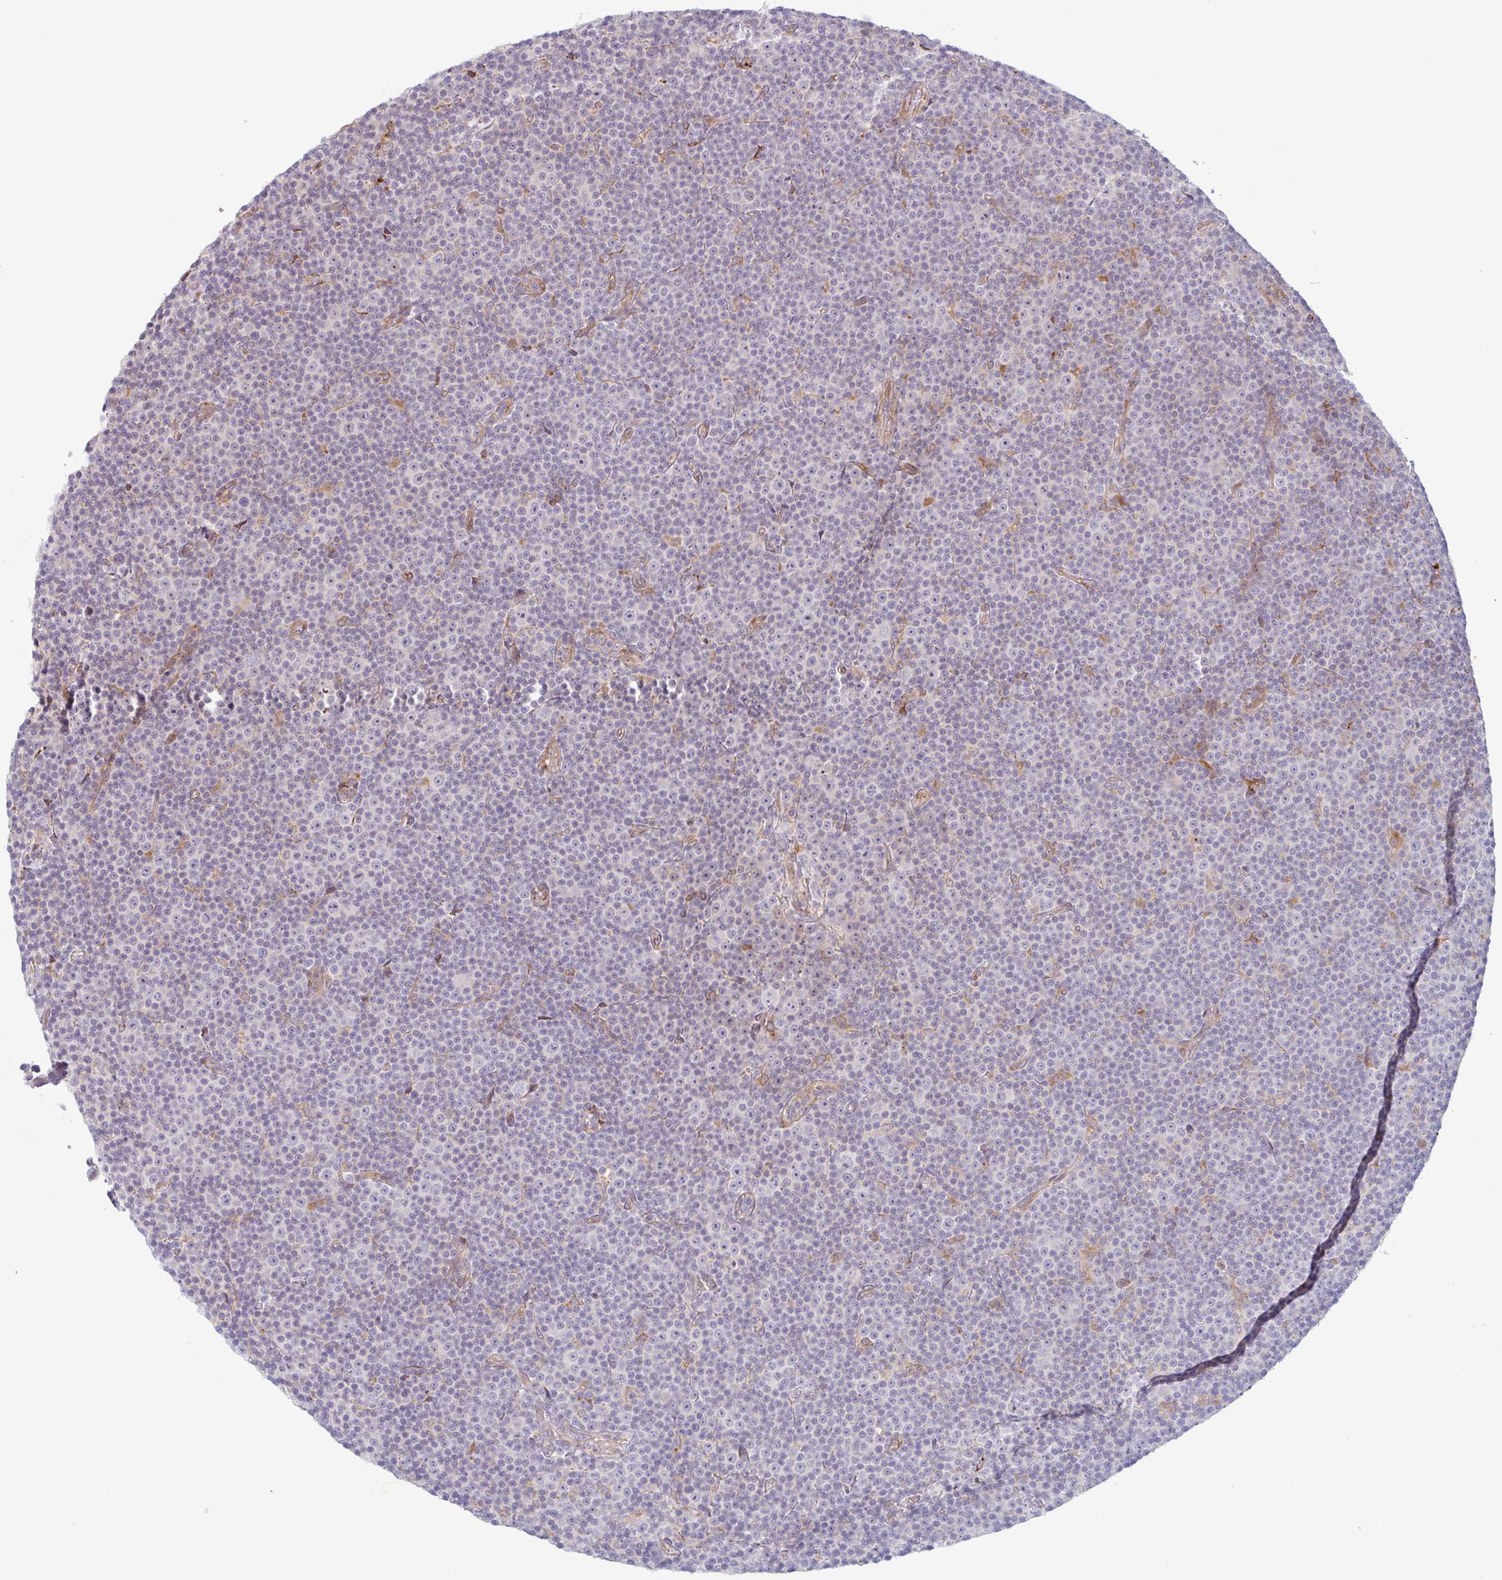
{"staining": {"intensity": "negative", "quantity": "none", "location": "none"}, "tissue": "lymphoma", "cell_type": "Tumor cells", "image_type": "cancer", "snomed": [{"axis": "morphology", "description": "Malignant lymphoma, non-Hodgkin's type, Low grade"}, {"axis": "topography", "description": "Lymph node"}], "caption": "High power microscopy histopathology image of an immunohistochemistry micrograph of malignant lymphoma, non-Hodgkin's type (low-grade), revealing no significant staining in tumor cells.", "gene": "RIT1", "patient": {"sex": "female", "age": 67}}